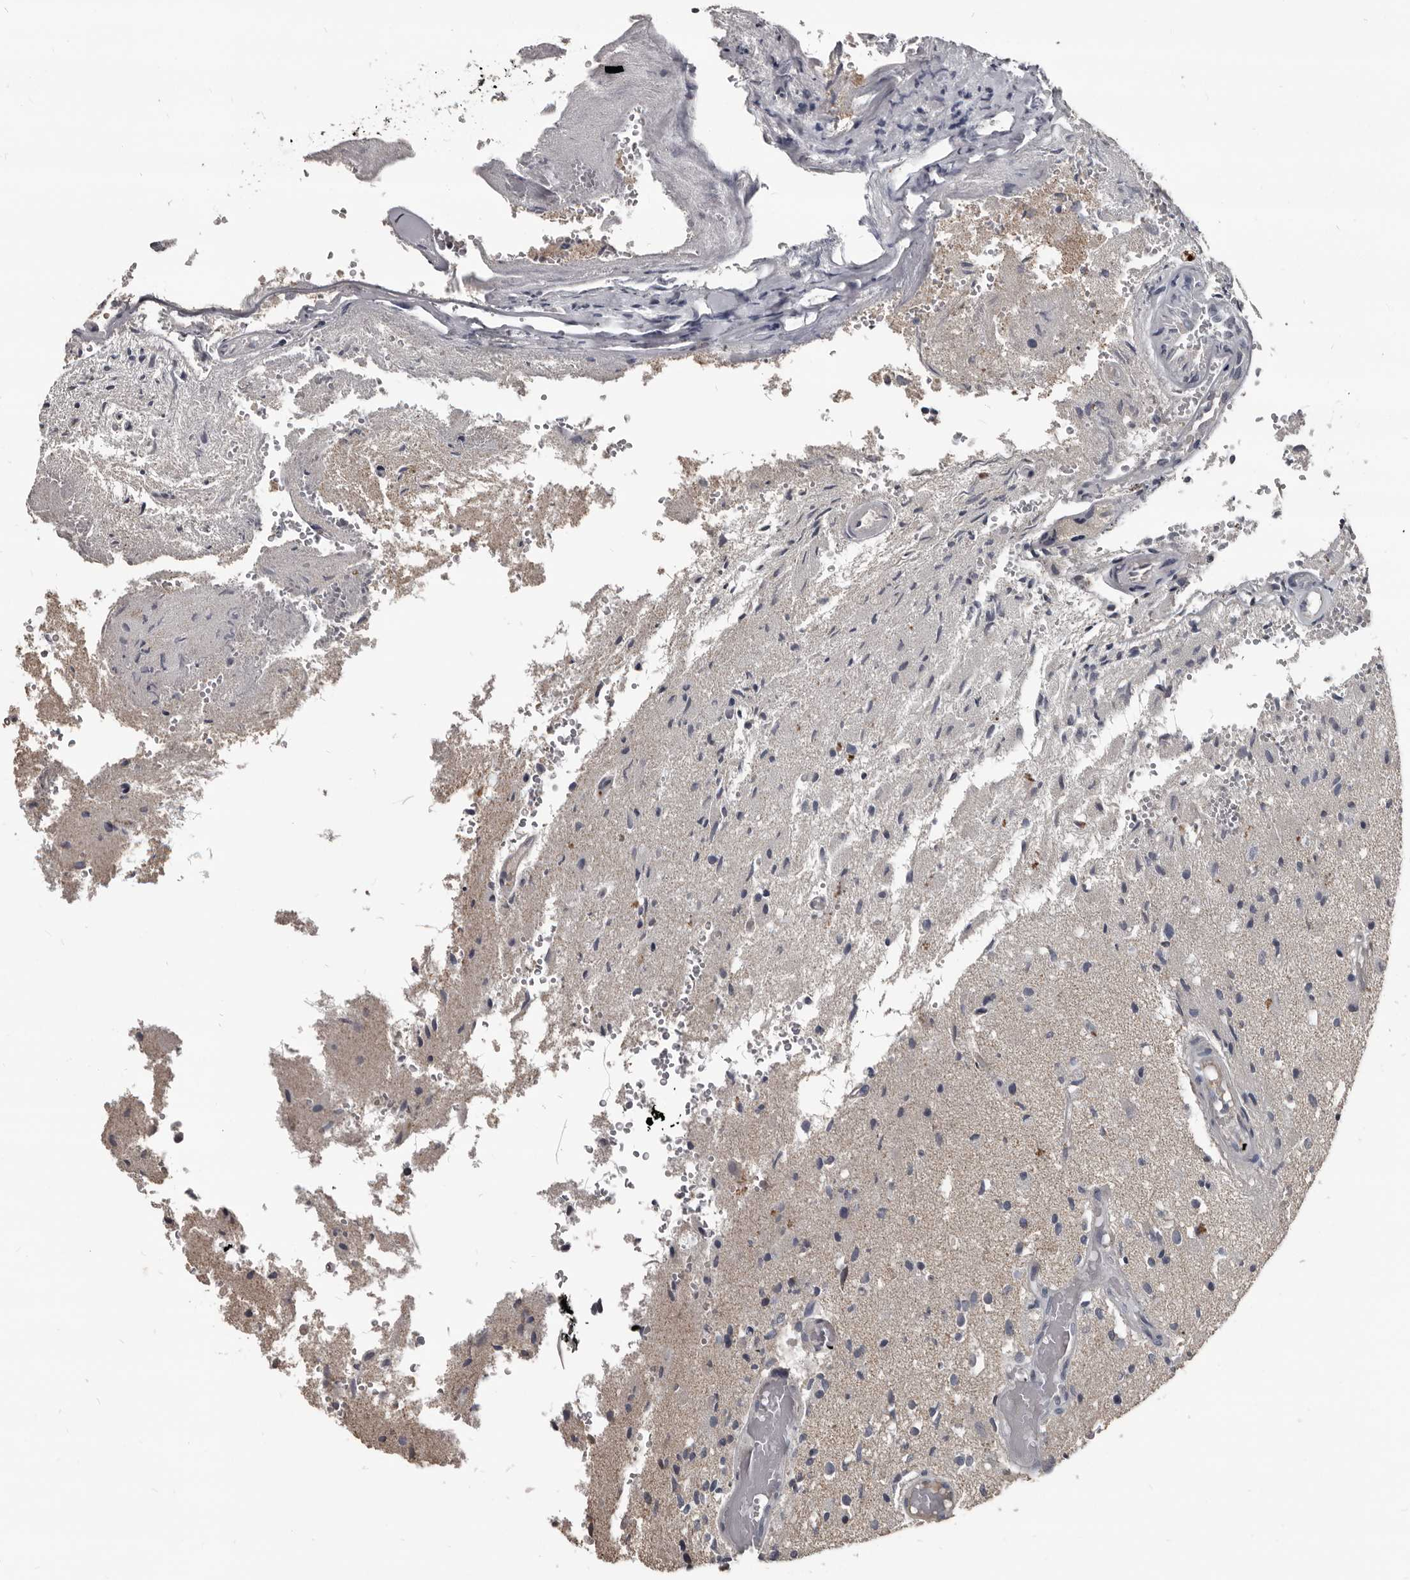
{"staining": {"intensity": "negative", "quantity": "none", "location": "none"}, "tissue": "glioma", "cell_type": "Tumor cells", "image_type": "cancer", "snomed": [{"axis": "morphology", "description": "Normal tissue, NOS"}, {"axis": "morphology", "description": "Glioma, malignant, High grade"}, {"axis": "topography", "description": "Cerebral cortex"}], "caption": "DAB immunohistochemical staining of glioma displays no significant expression in tumor cells.", "gene": "GREB1", "patient": {"sex": "male", "age": 77}}